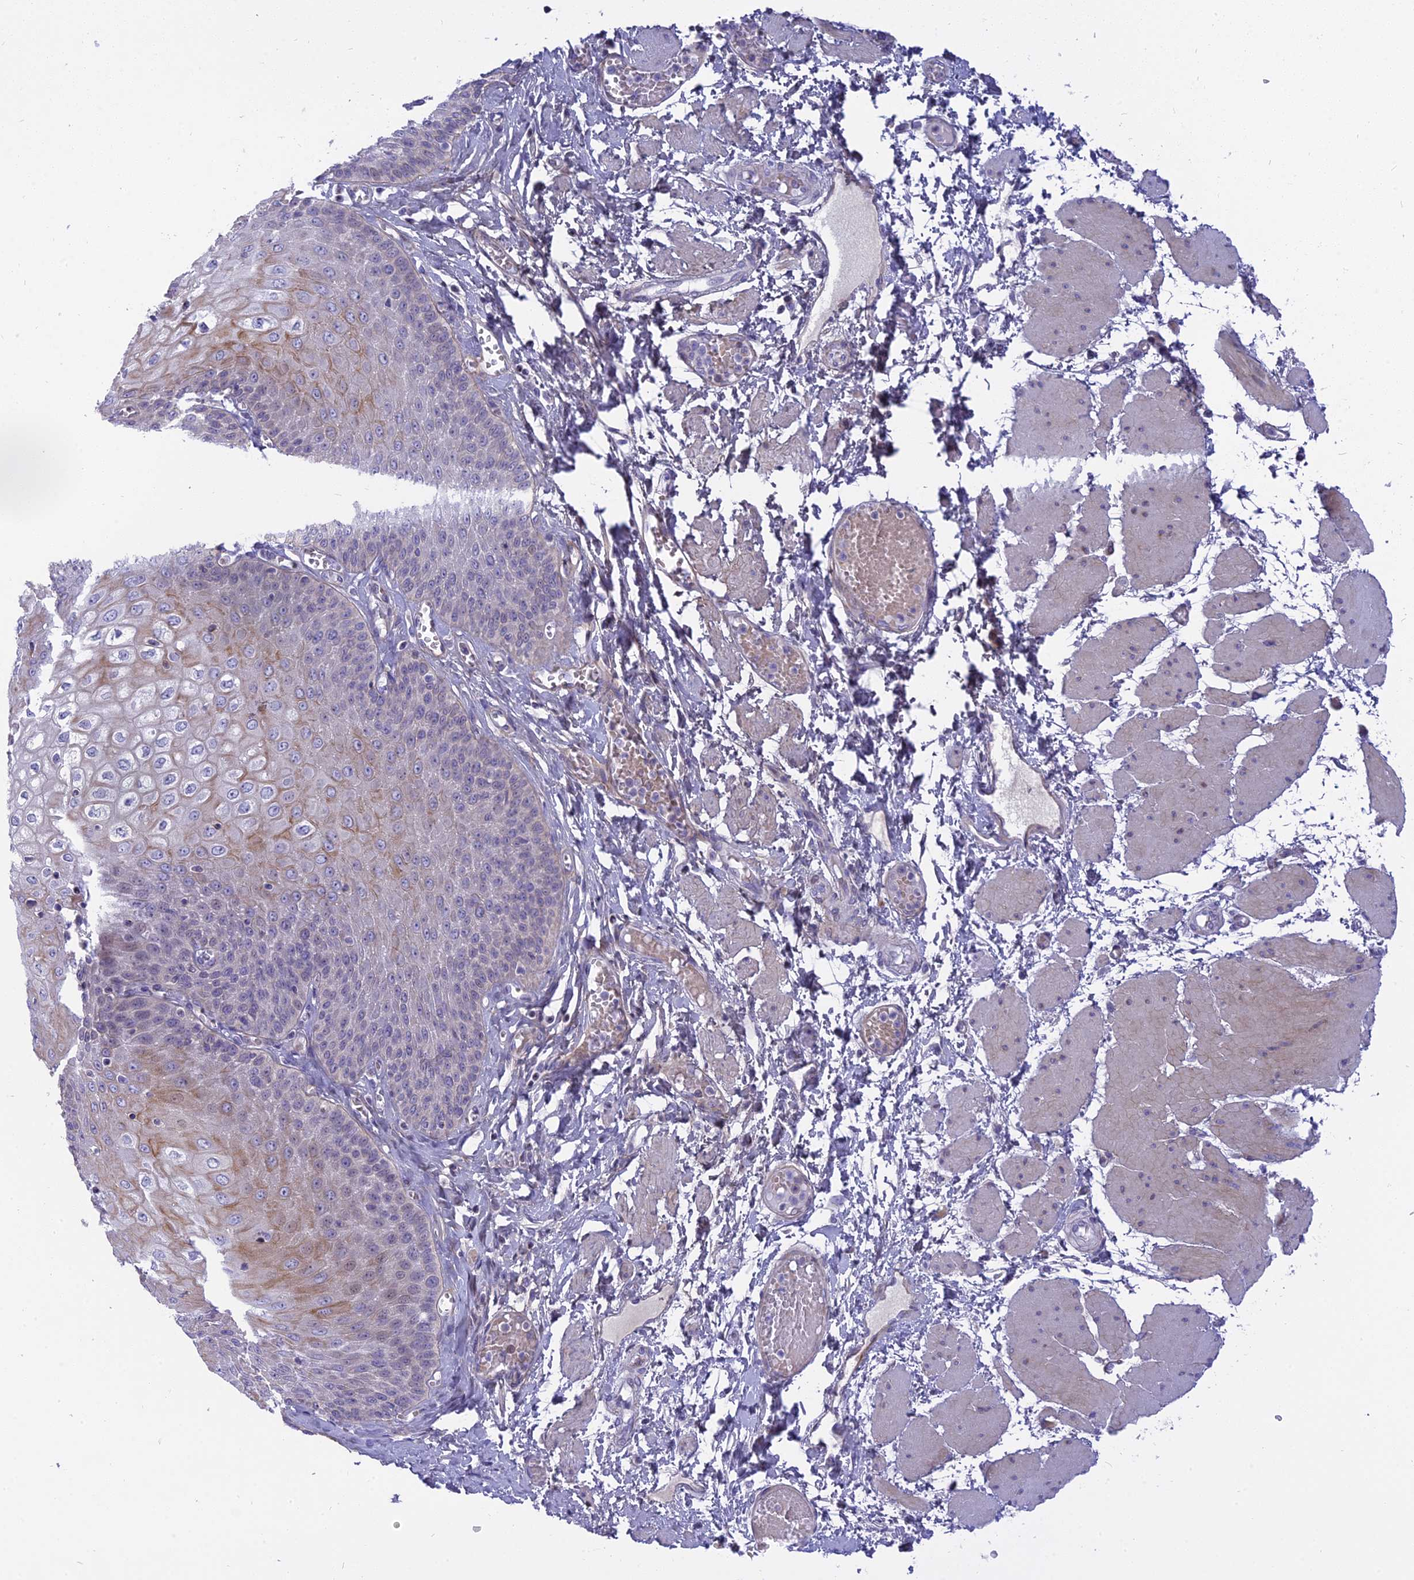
{"staining": {"intensity": "moderate", "quantity": "25%-75%", "location": "cytoplasmic/membranous,nuclear"}, "tissue": "esophagus", "cell_type": "Squamous epithelial cells", "image_type": "normal", "snomed": [{"axis": "morphology", "description": "Normal tissue, NOS"}, {"axis": "topography", "description": "Esophagus"}], "caption": "Immunohistochemical staining of normal esophagus exhibits moderate cytoplasmic/membranous,nuclear protein positivity in approximately 25%-75% of squamous epithelial cells. Nuclei are stained in blue.", "gene": "MBD3L1", "patient": {"sex": "male", "age": 60}}